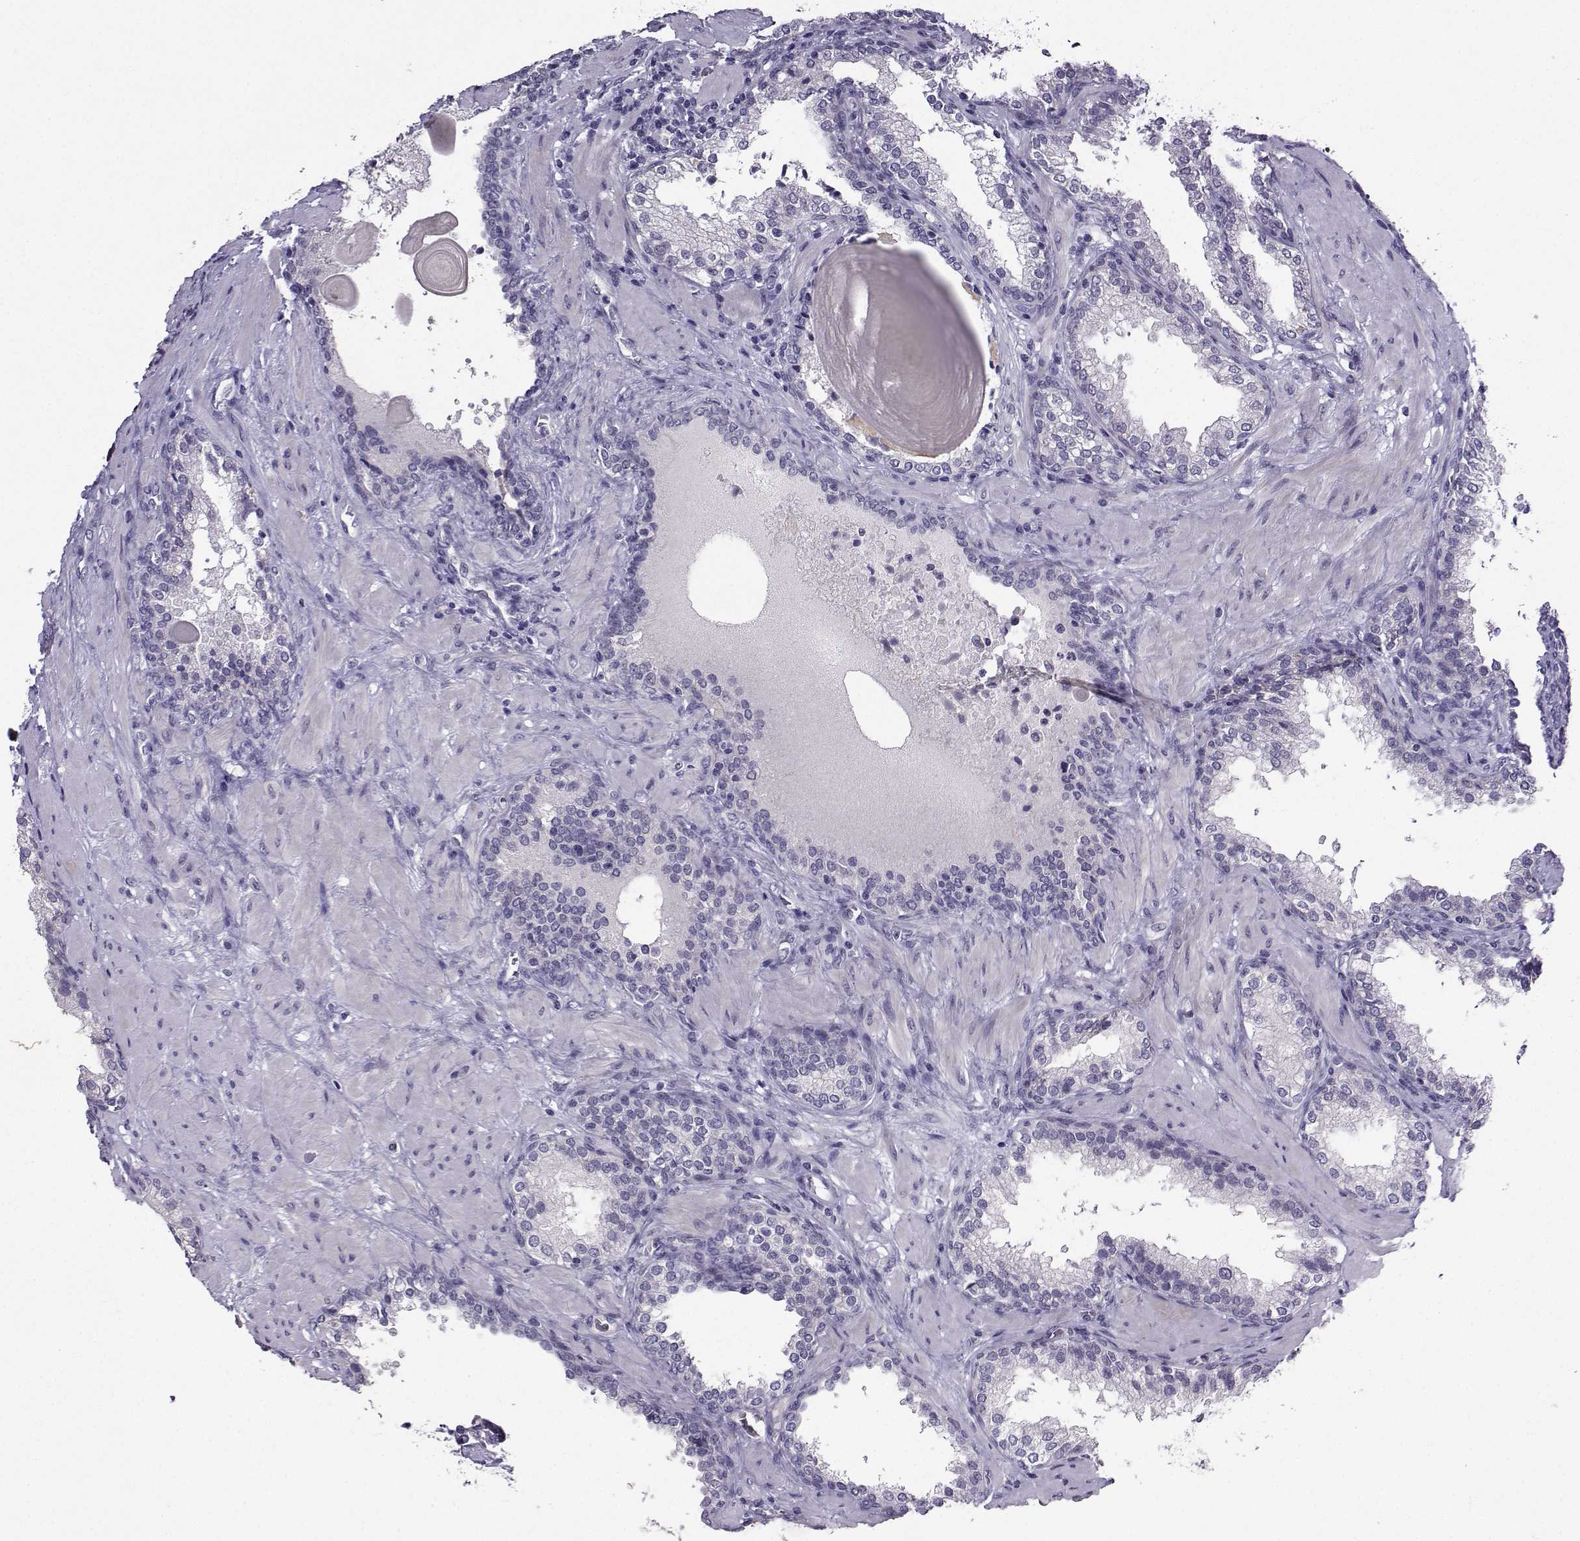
{"staining": {"intensity": "negative", "quantity": "none", "location": "none"}, "tissue": "prostate cancer", "cell_type": "Tumor cells", "image_type": "cancer", "snomed": [{"axis": "morphology", "description": "Adenocarcinoma, Low grade"}, {"axis": "topography", "description": "Prostate"}], "caption": "There is no significant expression in tumor cells of prostate cancer.", "gene": "CRYBB1", "patient": {"sex": "male", "age": 60}}